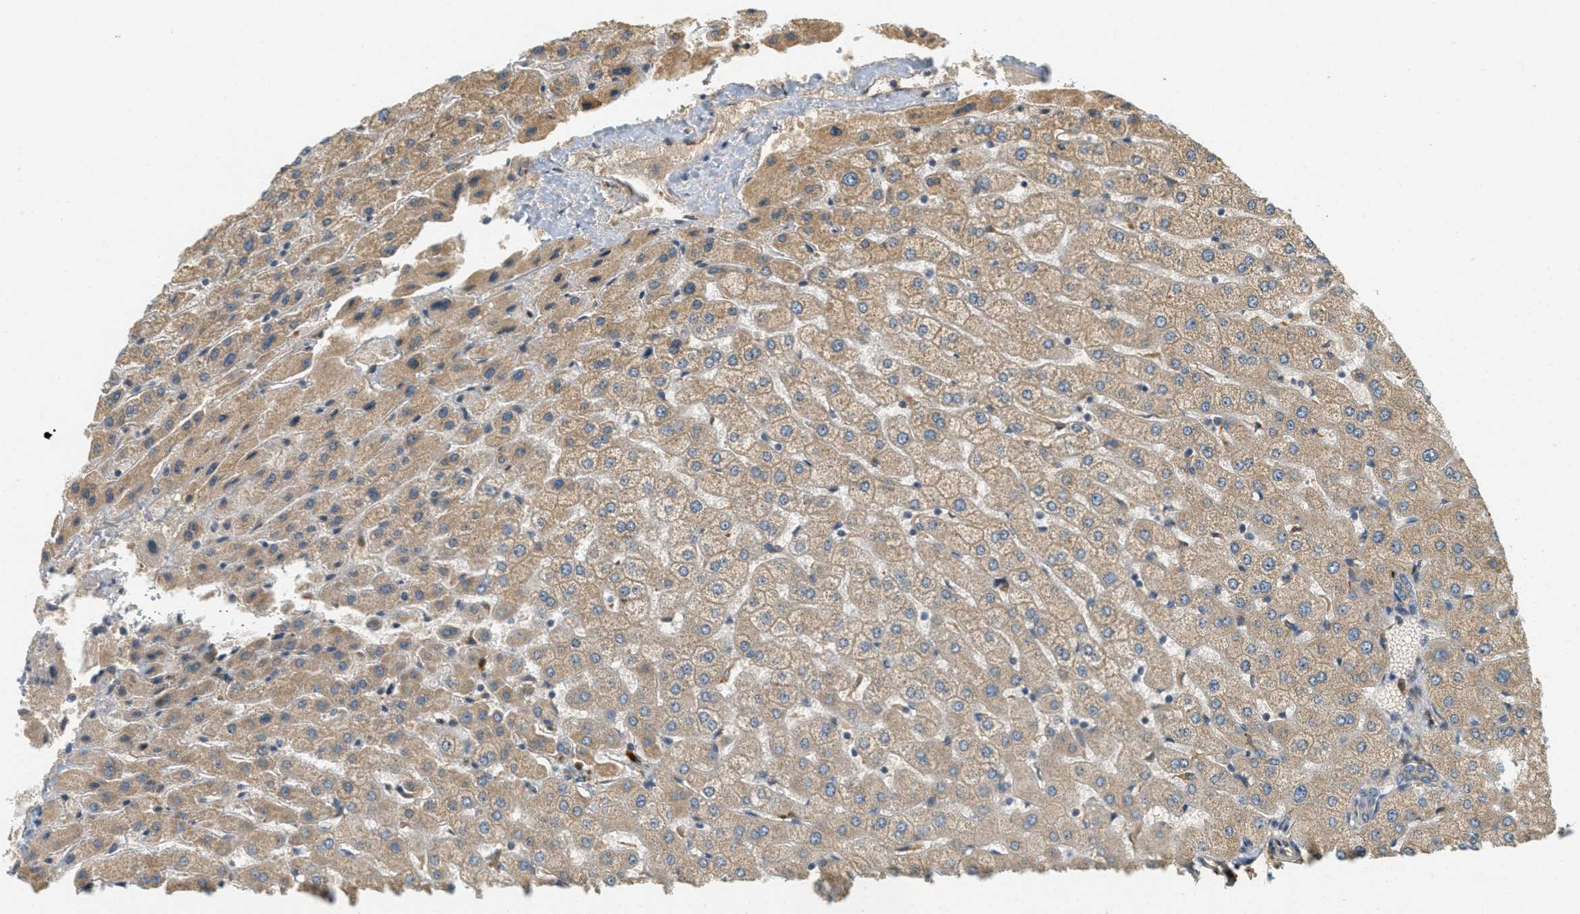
{"staining": {"intensity": "weak", "quantity": "<25%", "location": "cytoplasmic/membranous"}, "tissue": "liver", "cell_type": "Cholangiocytes", "image_type": "normal", "snomed": [{"axis": "morphology", "description": "Normal tissue, NOS"}, {"axis": "morphology", "description": "Fibrosis, NOS"}, {"axis": "topography", "description": "Liver"}], "caption": "Liver stained for a protein using IHC demonstrates no expression cholangiocytes.", "gene": "PDK1", "patient": {"sex": "female", "age": 29}}